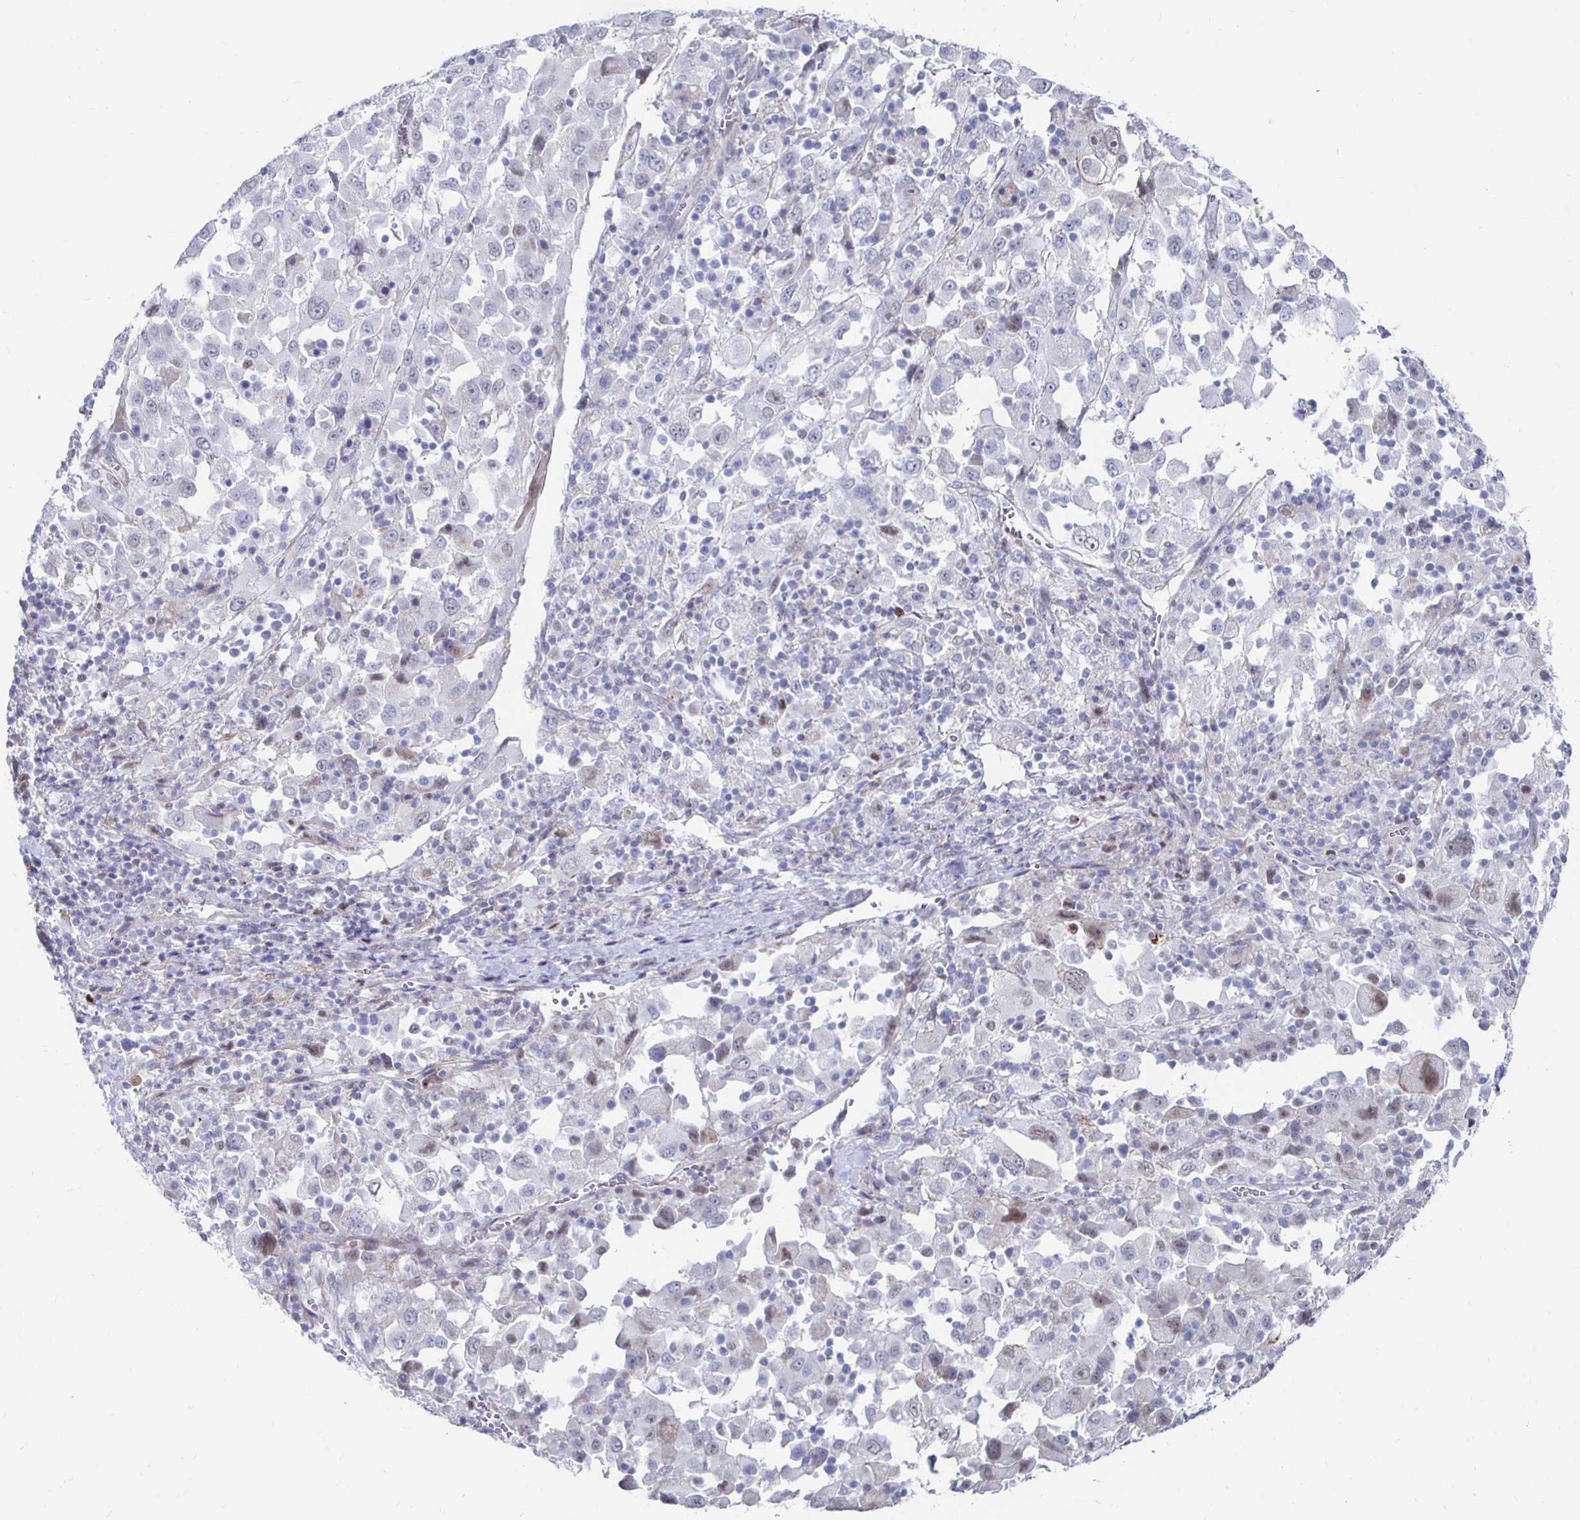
{"staining": {"intensity": "negative", "quantity": "none", "location": "none"}, "tissue": "melanoma", "cell_type": "Tumor cells", "image_type": "cancer", "snomed": [{"axis": "morphology", "description": "Malignant melanoma, Metastatic site"}, {"axis": "topography", "description": "Soft tissue"}], "caption": "Tumor cells show no significant protein expression in malignant melanoma (metastatic site).", "gene": "NOCT", "patient": {"sex": "male", "age": 50}}